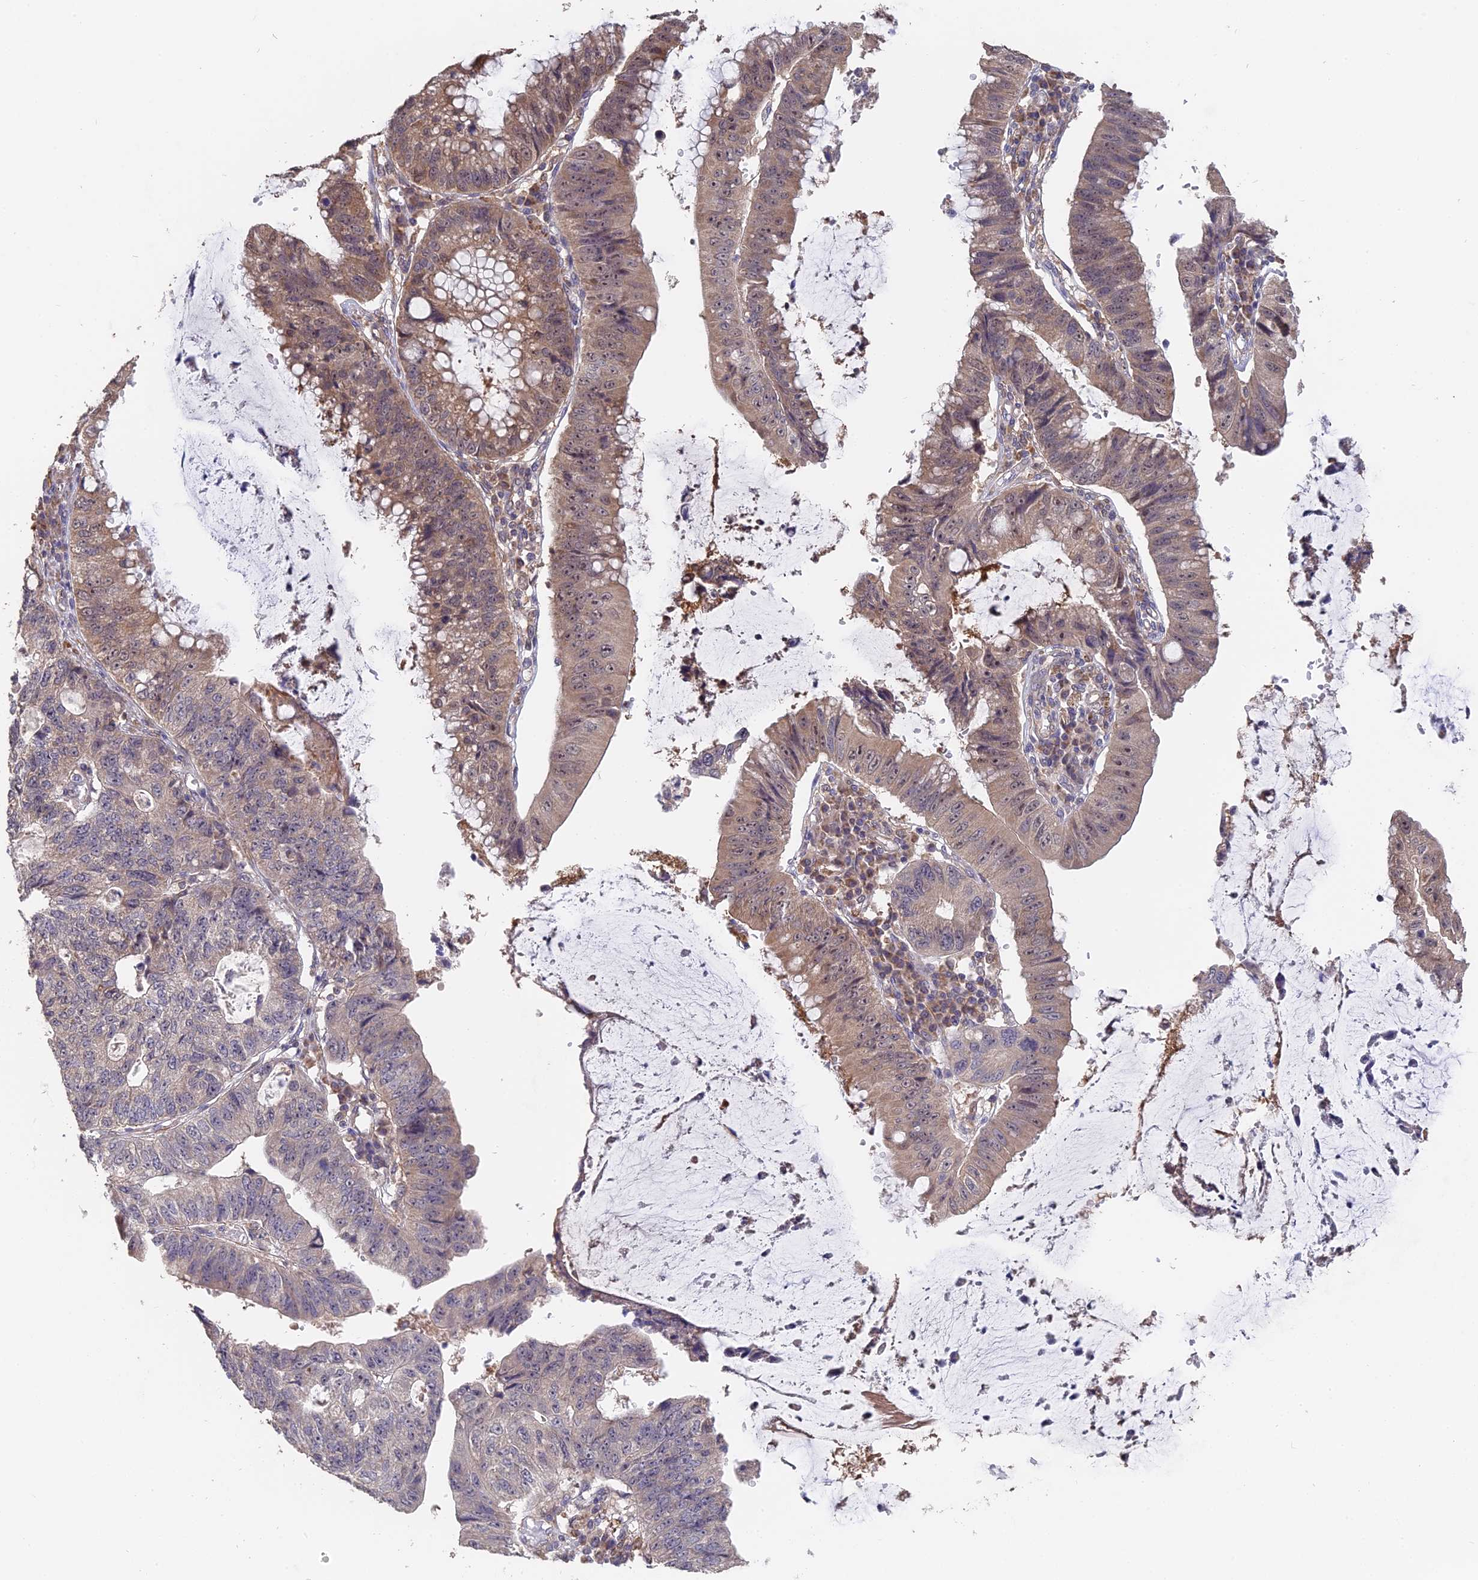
{"staining": {"intensity": "weak", "quantity": "25%-75%", "location": "cytoplasmic/membranous"}, "tissue": "stomach cancer", "cell_type": "Tumor cells", "image_type": "cancer", "snomed": [{"axis": "morphology", "description": "Adenocarcinoma, NOS"}, {"axis": "topography", "description": "Stomach"}], "caption": "IHC (DAB (3,3'-diaminobenzidine)) staining of human stomach adenocarcinoma demonstrates weak cytoplasmic/membranous protein expression in approximately 25%-75% of tumor cells.", "gene": "SAC3D1", "patient": {"sex": "male", "age": 59}}